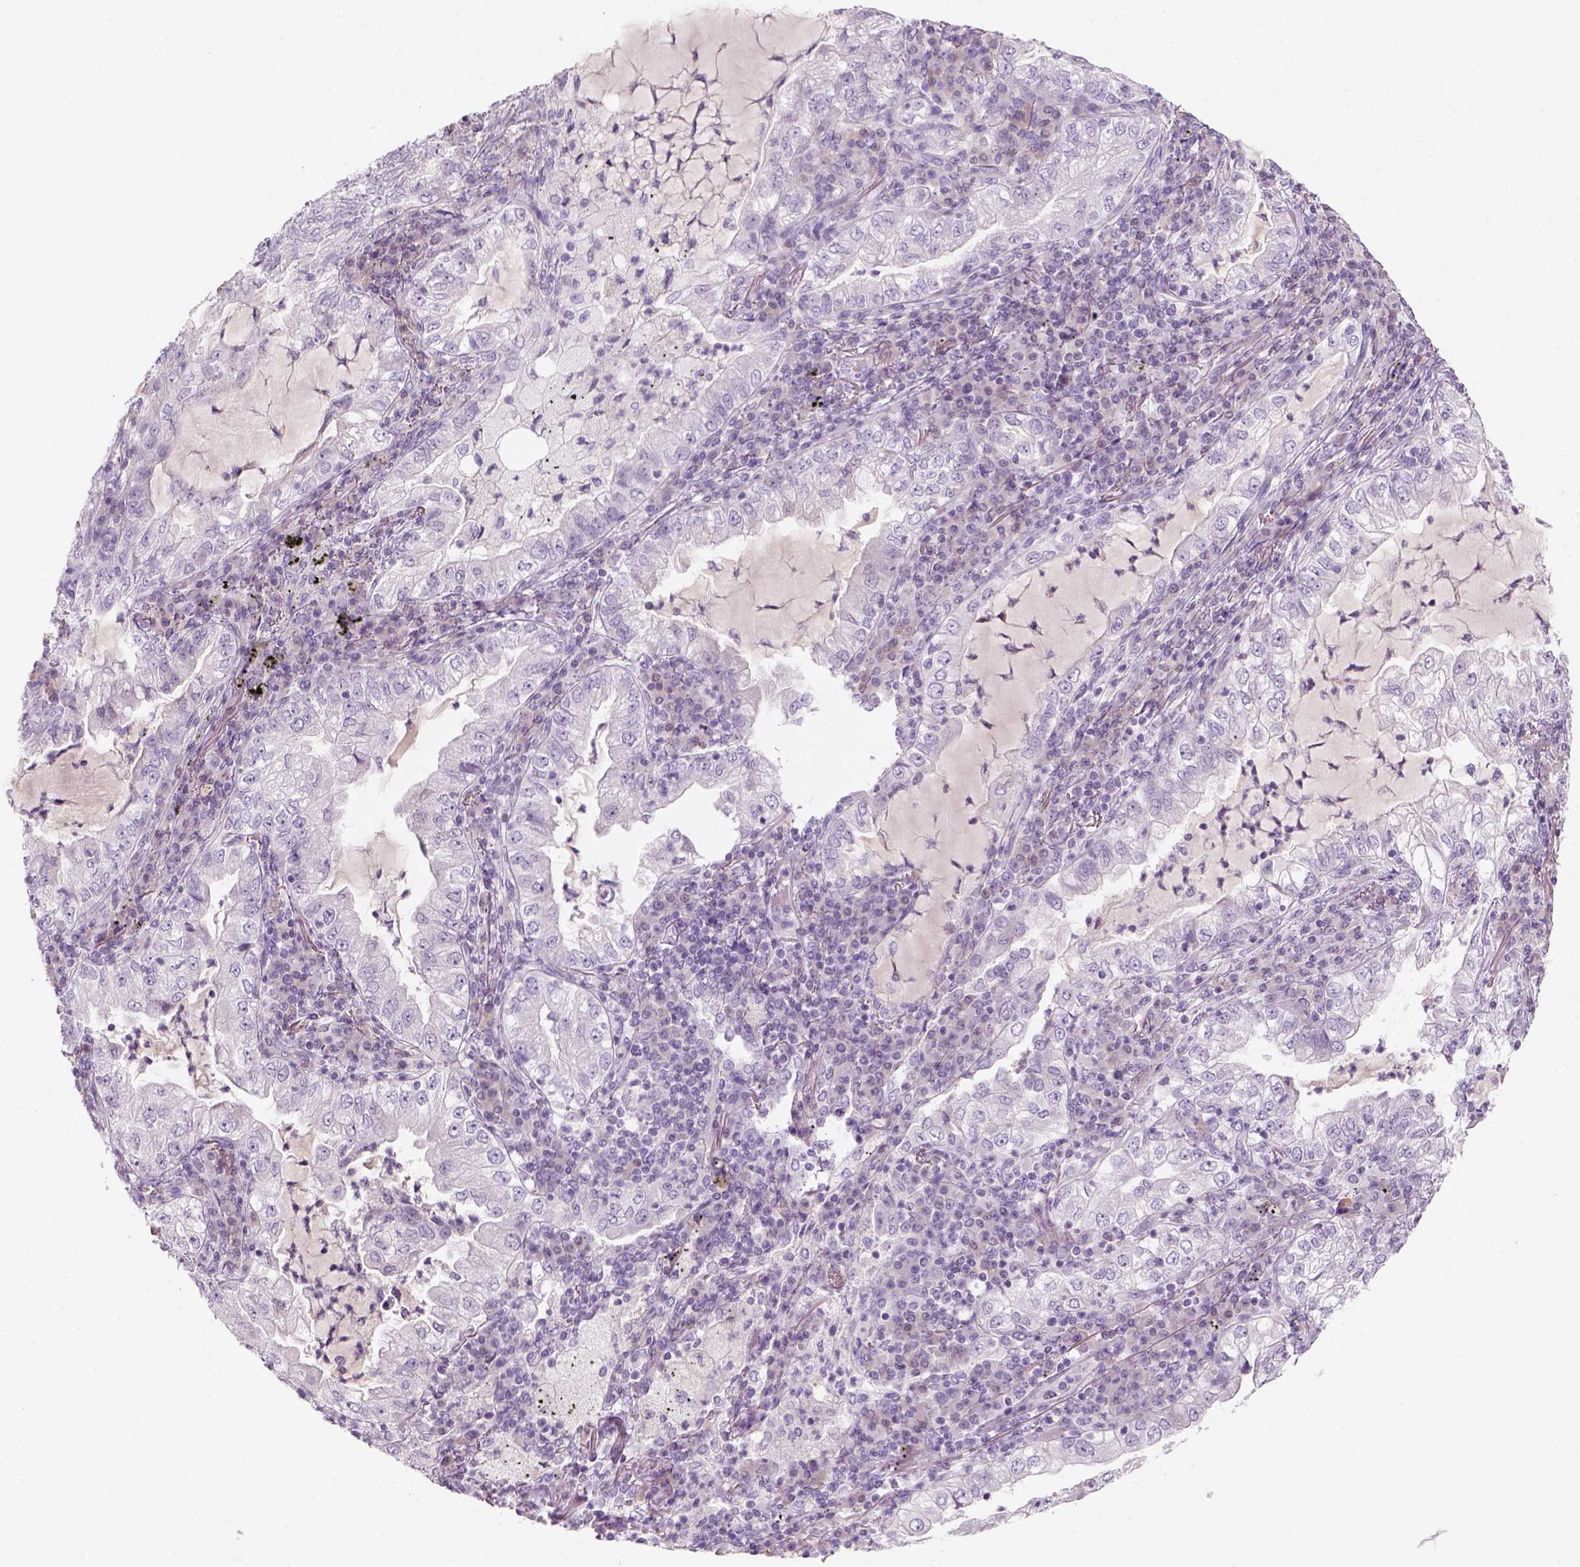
{"staining": {"intensity": "negative", "quantity": "none", "location": "none"}, "tissue": "lung cancer", "cell_type": "Tumor cells", "image_type": "cancer", "snomed": [{"axis": "morphology", "description": "Adenocarcinoma, NOS"}, {"axis": "topography", "description": "Lung"}], "caption": "There is no significant positivity in tumor cells of lung cancer (adenocarcinoma).", "gene": "KRT25", "patient": {"sex": "female", "age": 73}}